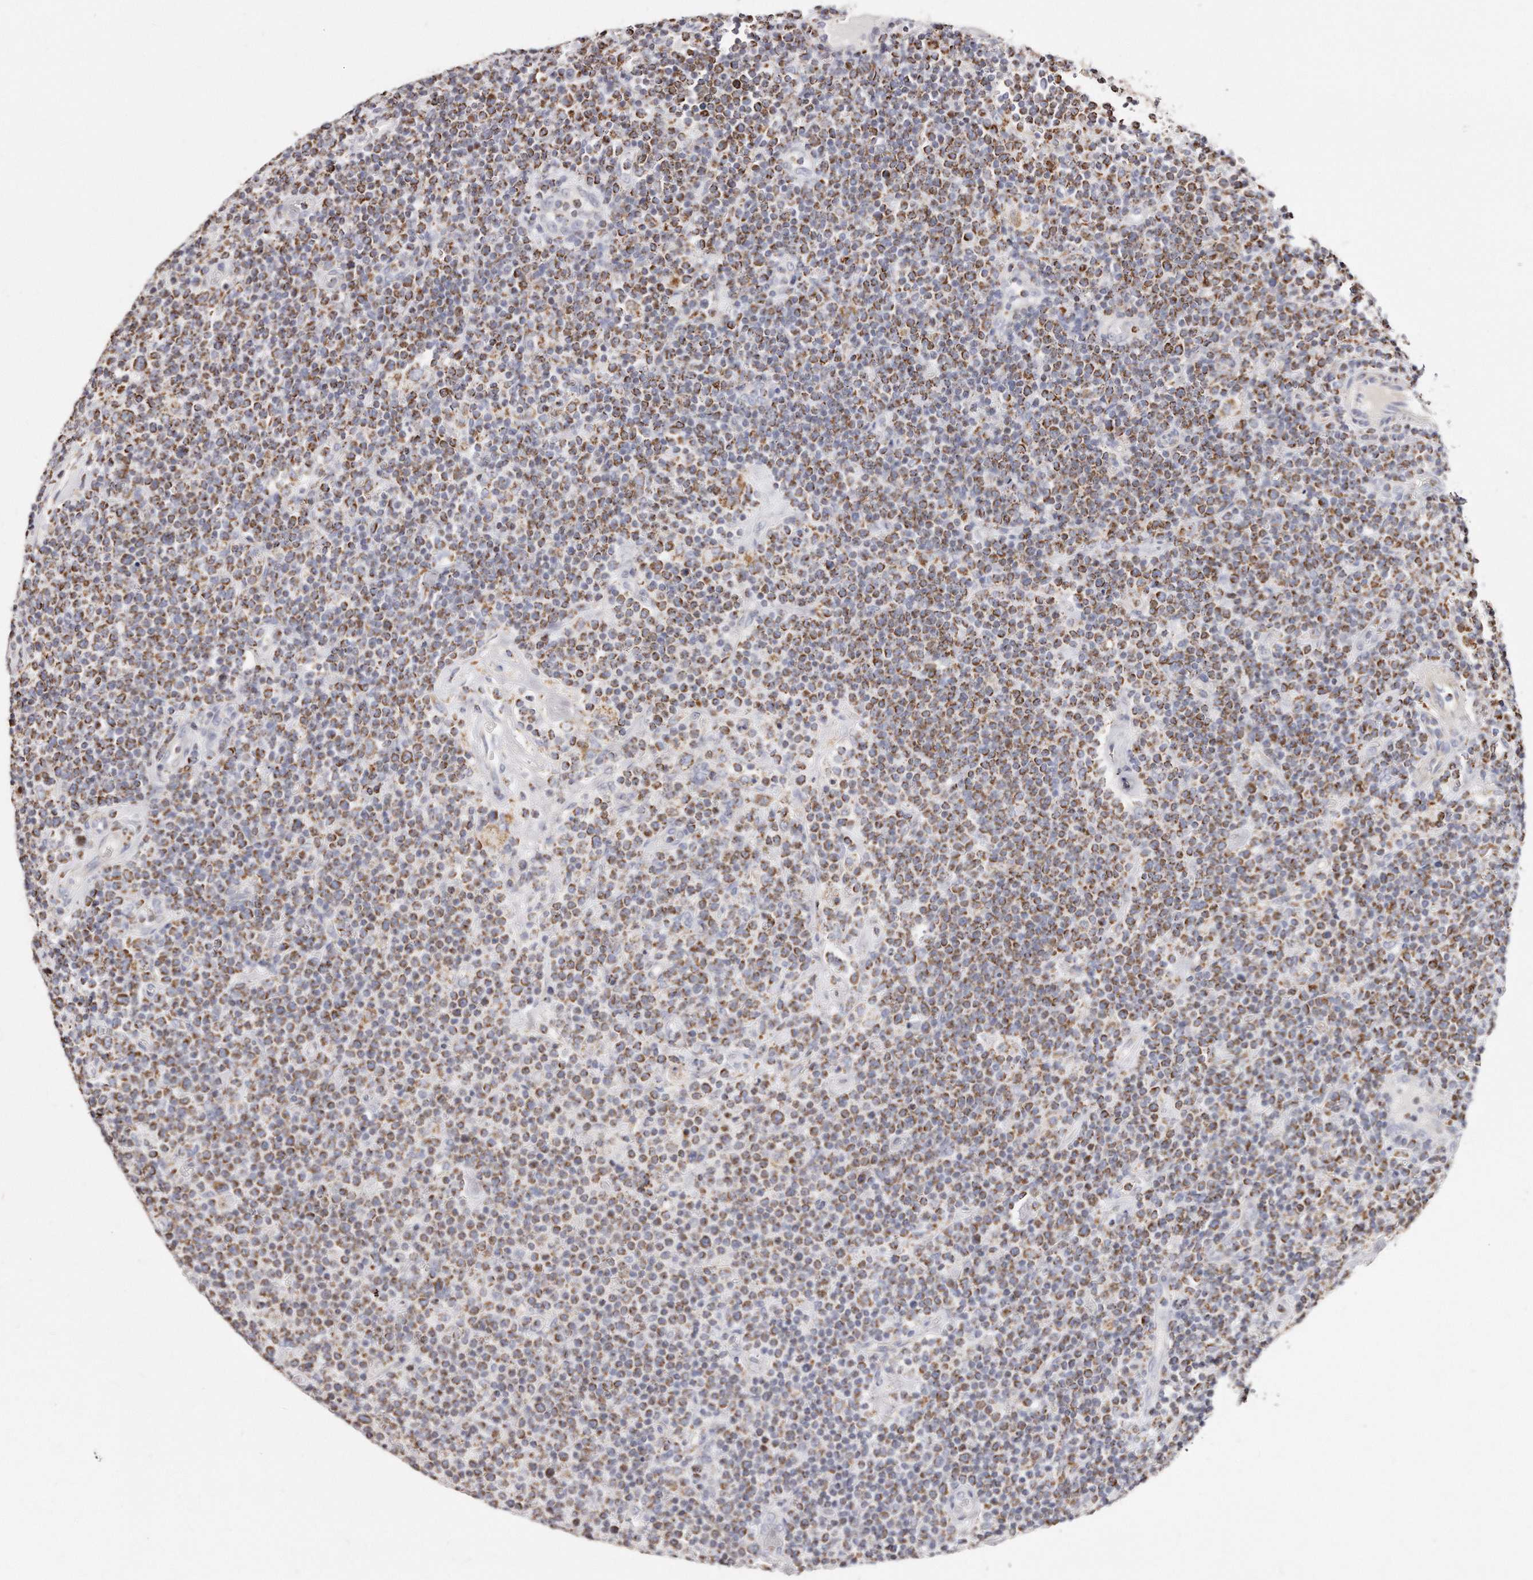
{"staining": {"intensity": "moderate", "quantity": ">75%", "location": "cytoplasmic/membranous"}, "tissue": "lymphoma", "cell_type": "Tumor cells", "image_type": "cancer", "snomed": [{"axis": "morphology", "description": "Malignant lymphoma, non-Hodgkin's type, High grade"}, {"axis": "topography", "description": "Lymph node"}], "caption": "This image demonstrates malignant lymphoma, non-Hodgkin's type (high-grade) stained with immunohistochemistry (IHC) to label a protein in brown. The cytoplasmic/membranous of tumor cells show moderate positivity for the protein. Nuclei are counter-stained blue.", "gene": "RTKN", "patient": {"sex": "male", "age": 61}}